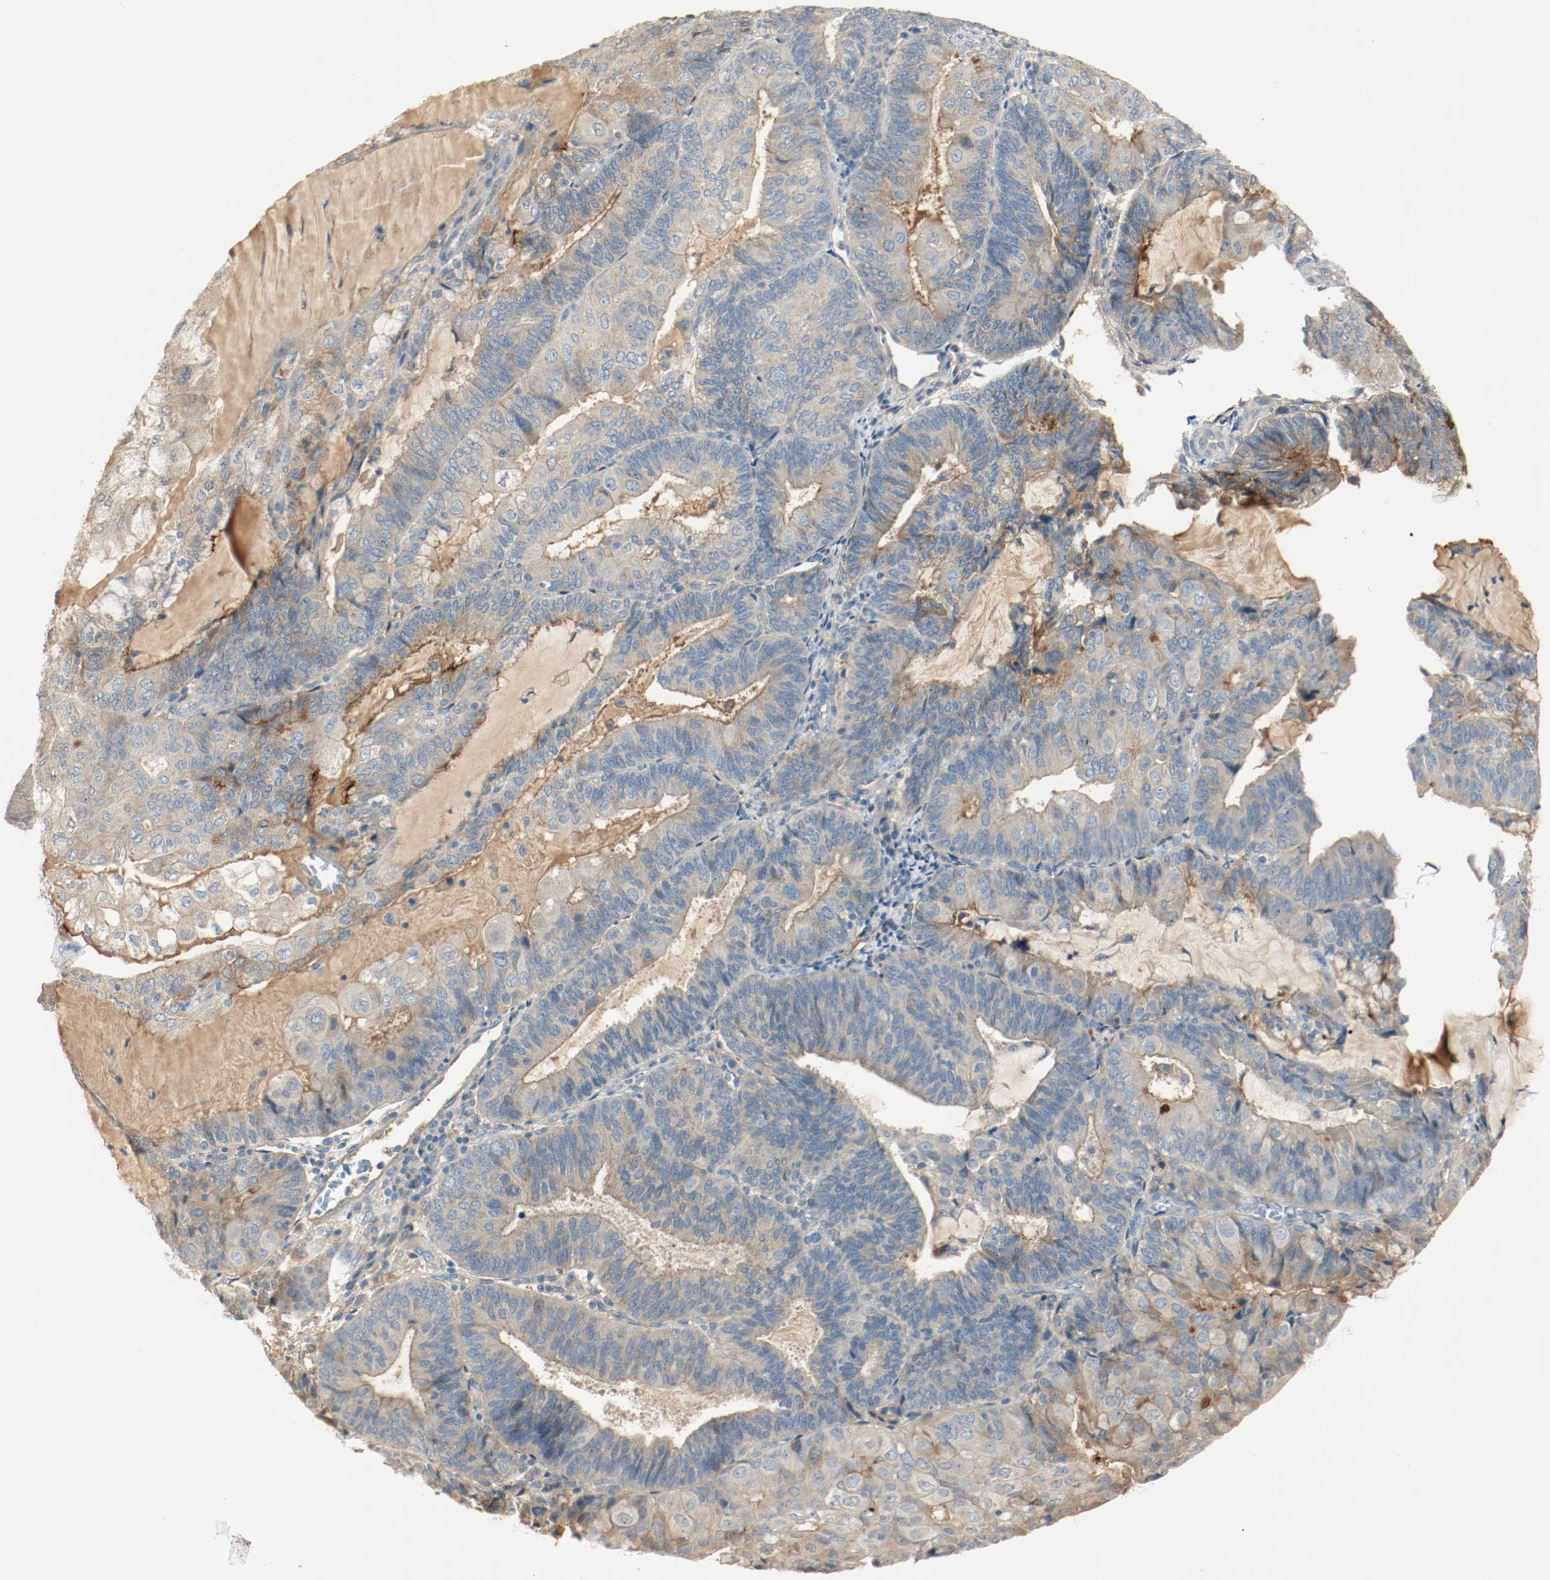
{"staining": {"intensity": "moderate", "quantity": ">75%", "location": "cytoplasmic/membranous"}, "tissue": "endometrial cancer", "cell_type": "Tumor cells", "image_type": "cancer", "snomed": [{"axis": "morphology", "description": "Adenocarcinoma, NOS"}, {"axis": "topography", "description": "Endometrium"}], "caption": "Adenocarcinoma (endometrial) stained for a protein (brown) exhibits moderate cytoplasmic/membranous positive positivity in about >75% of tumor cells.", "gene": "MELTF", "patient": {"sex": "female", "age": 81}}